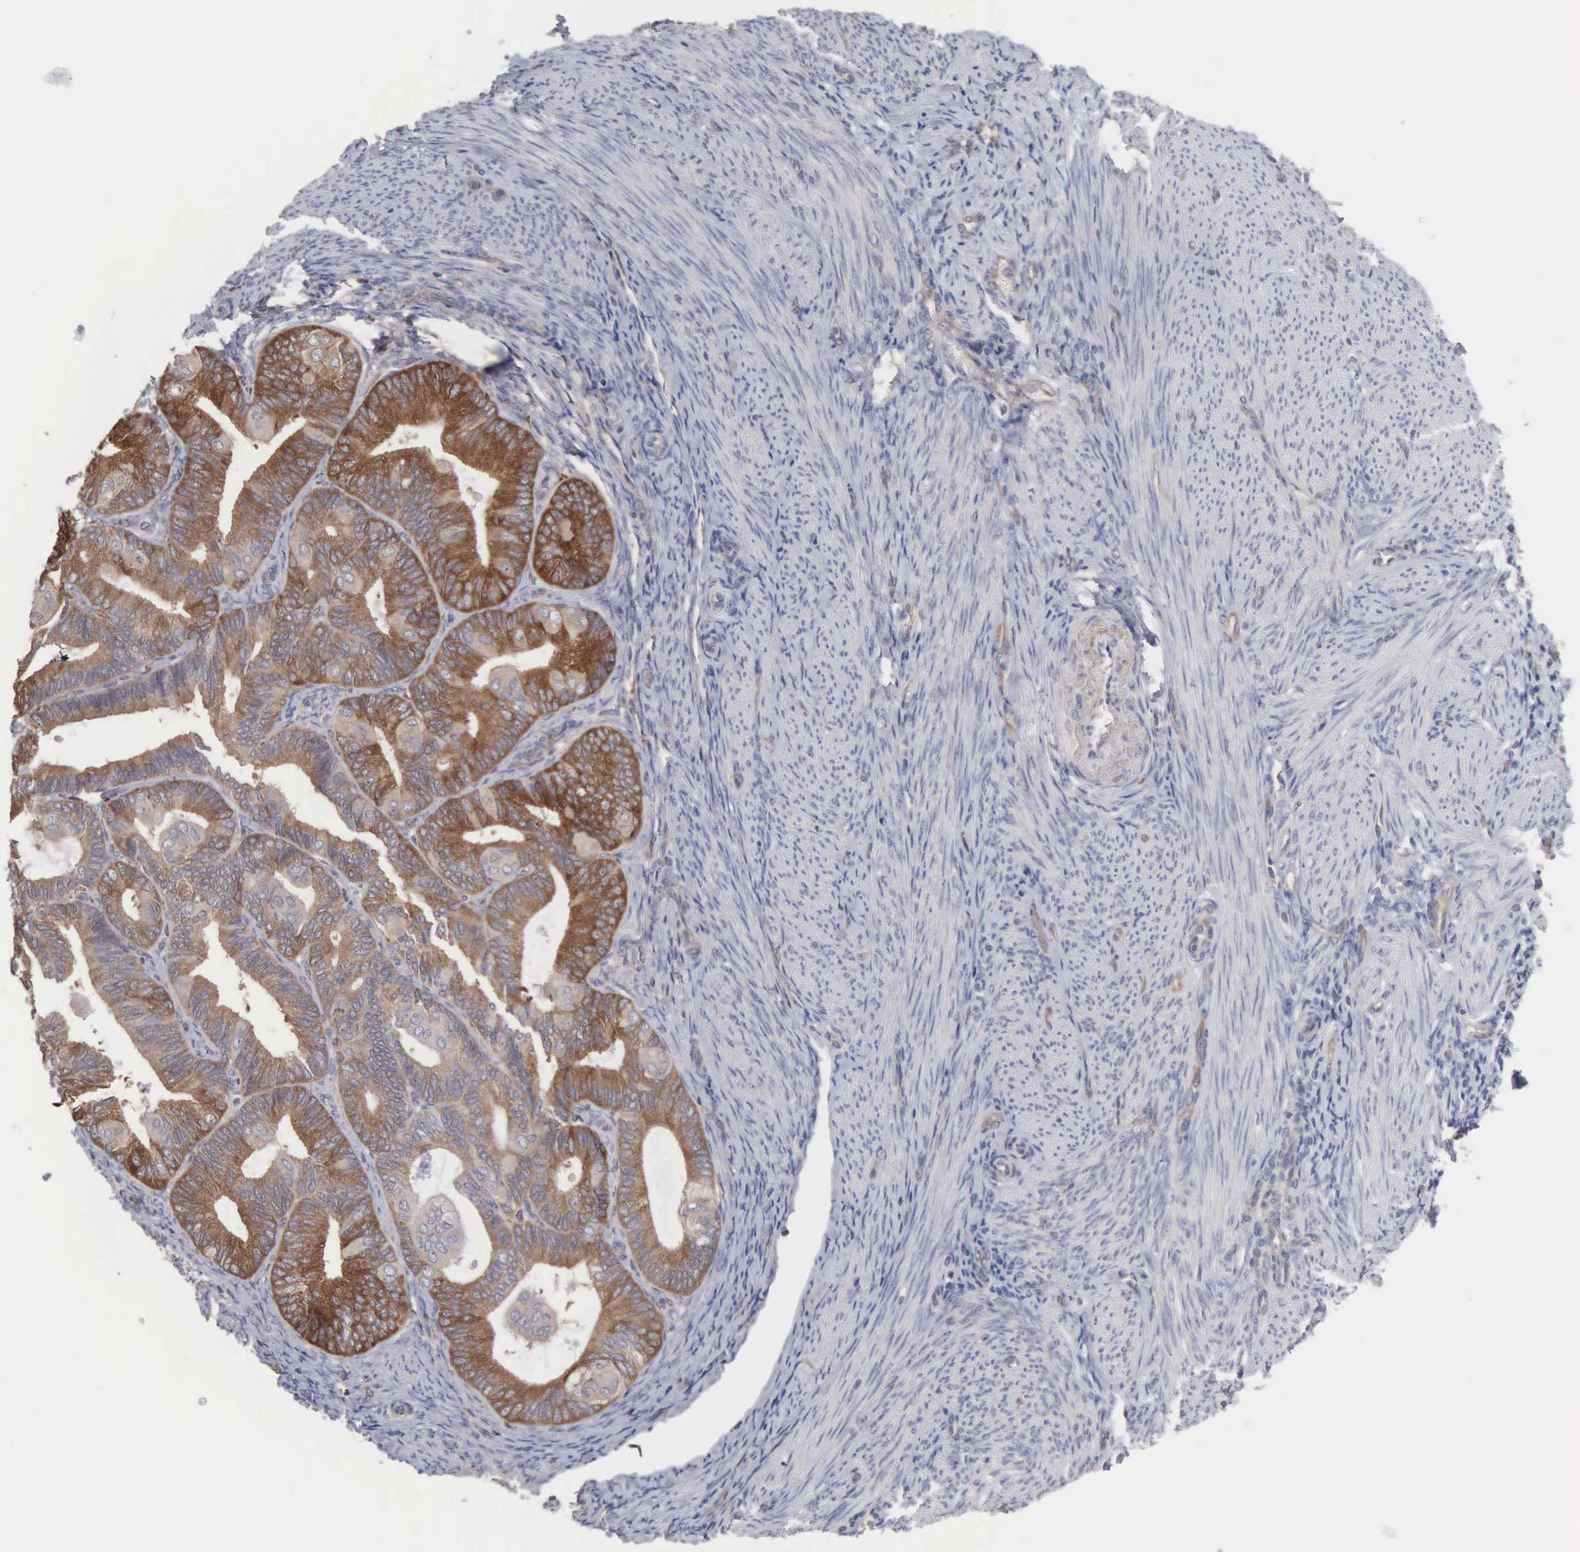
{"staining": {"intensity": "strong", "quantity": ">75%", "location": "cytoplasmic/membranous"}, "tissue": "endometrial cancer", "cell_type": "Tumor cells", "image_type": "cancer", "snomed": [{"axis": "morphology", "description": "Adenocarcinoma, NOS"}, {"axis": "topography", "description": "Endometrium"}], "caption": "Strong cytoplasmic/membranous expression is appreciated in approximately >75% of tumor cells in endometrial cancer. (DAB (3,3'-diaminobenzidine) IHC, brown staining for protein, blue staining for nuclei).", "gene": "MTHFD1", "patient": {"sex": "female", "age": 63}}